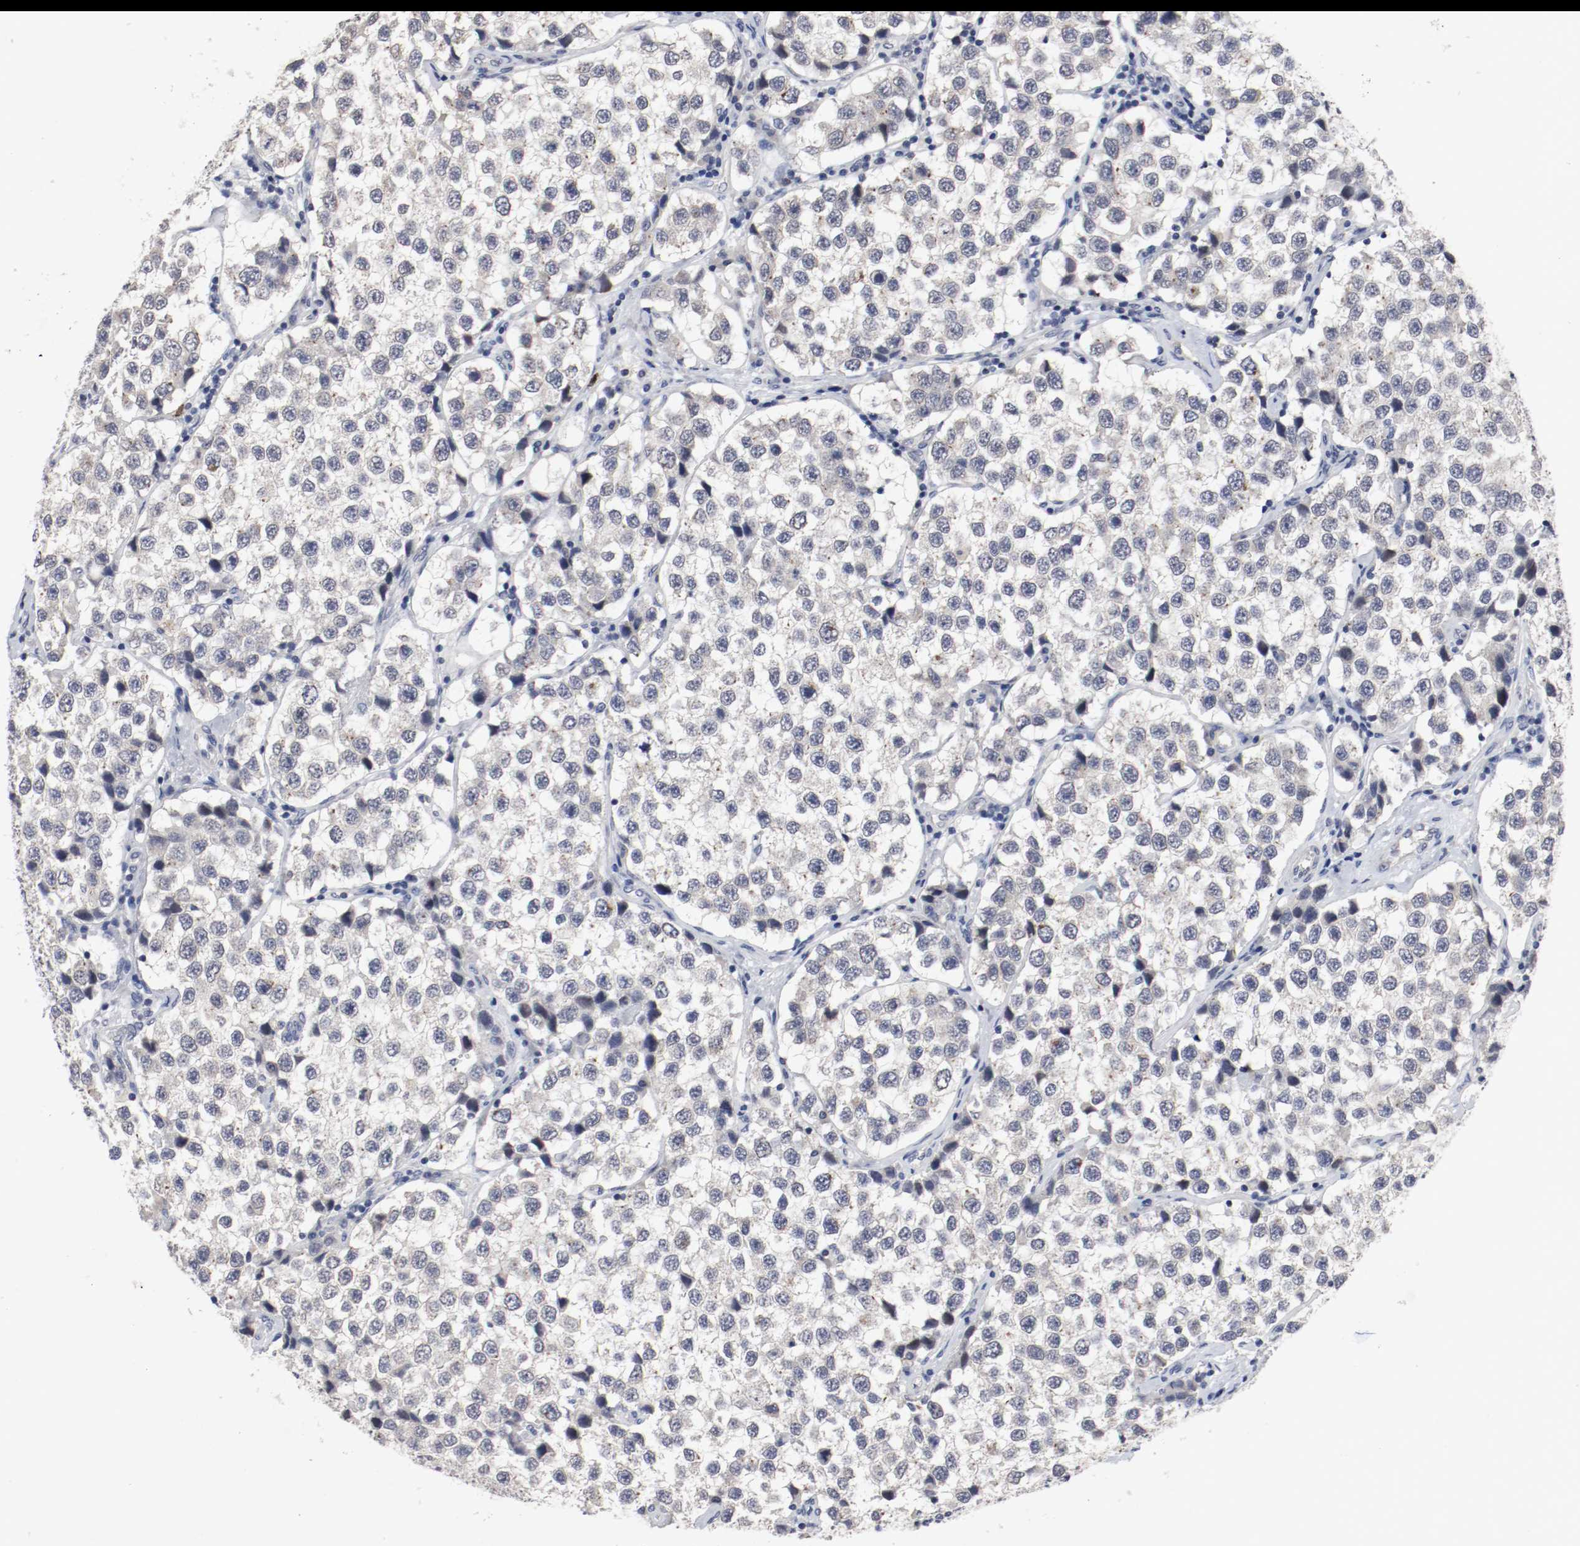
{"staining": {"intensity": "weak", "quantity": "<25%", "location": "nuclear"}, "tissue": "testis cancer", "cell_type": "Tumor cells", "image_type": "cancer", "snomed": [{"axis": "morphology", "description": "Seminoma, NOS"}, {"axis": "topography", "description": "Testis"}], "caption": "High power microscopy micrograph of an immunohistochemistry micrograph of seminoma (testis), revealing no significant positivity in tumor cells. (DAB (3,3'-diaminobenzidine) IHC with hematoxylin counter stain).", "gene": "CEBPE", "patient": {"sex": "male", "age": 39}}